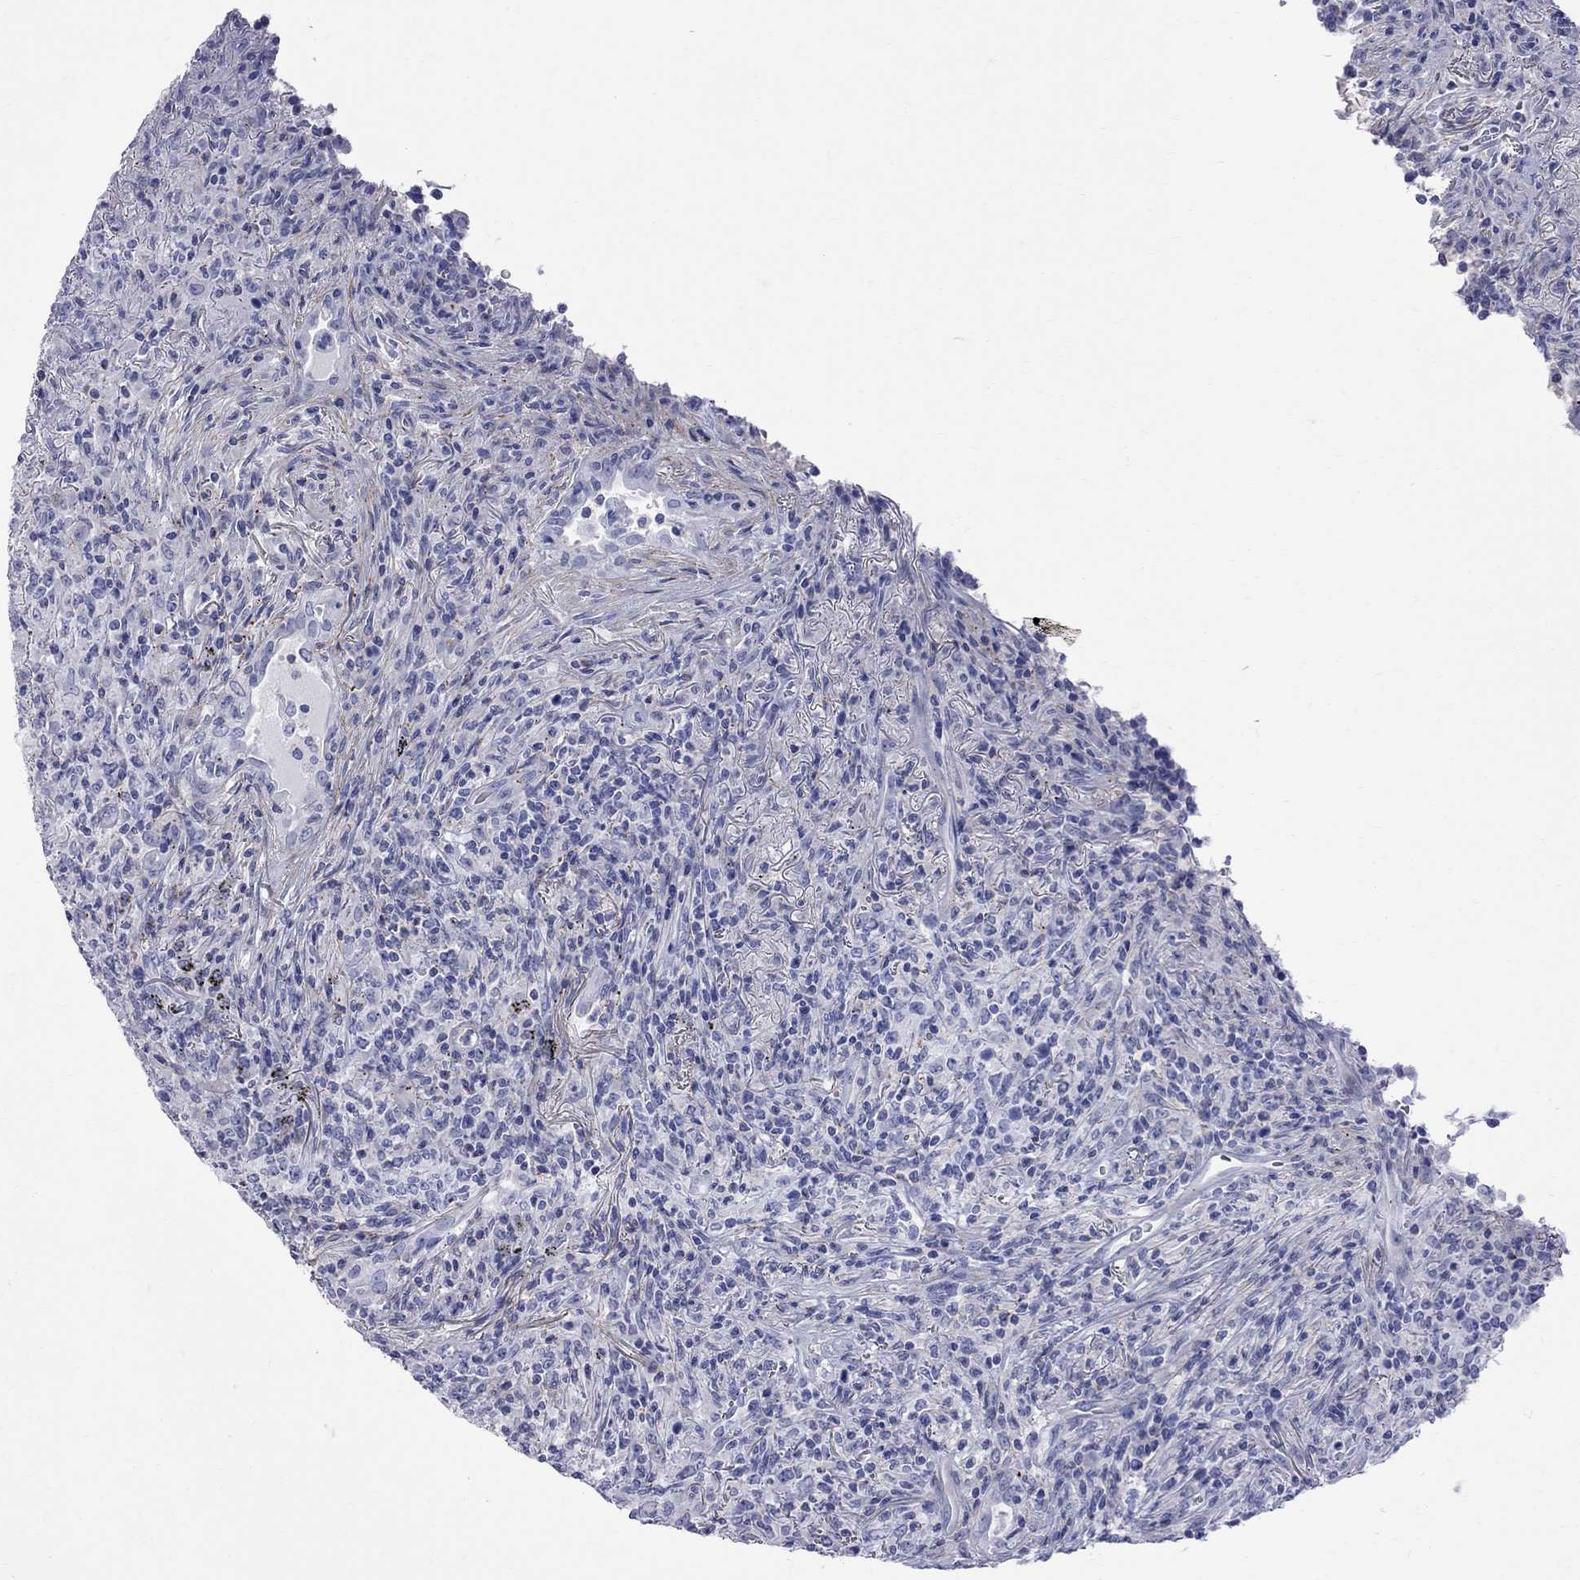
{"staining": {"intensity": "negative", "quantity": "none", "location": "none"}, "tissue": "lymphoma", "cell_type": "Tumor cells", "image_type": "cancer", "snomed": [{"axis": "morphology", "description": "Malignant lymphoma, non-Hodgkin's type, High grade"}, {"axis": "topography", "description": "Lung"}], "caption": "Micrograph shows no significant protein staining in tumor cells of malignant lymphoma, non-Hodgkin's type (high-grade). The staining is performed using DAB brown chromogen with nuclei counter-stained in using hematoxylin.", "gene": "S100A3", "patient": {"sex": "male", "age": 79}}